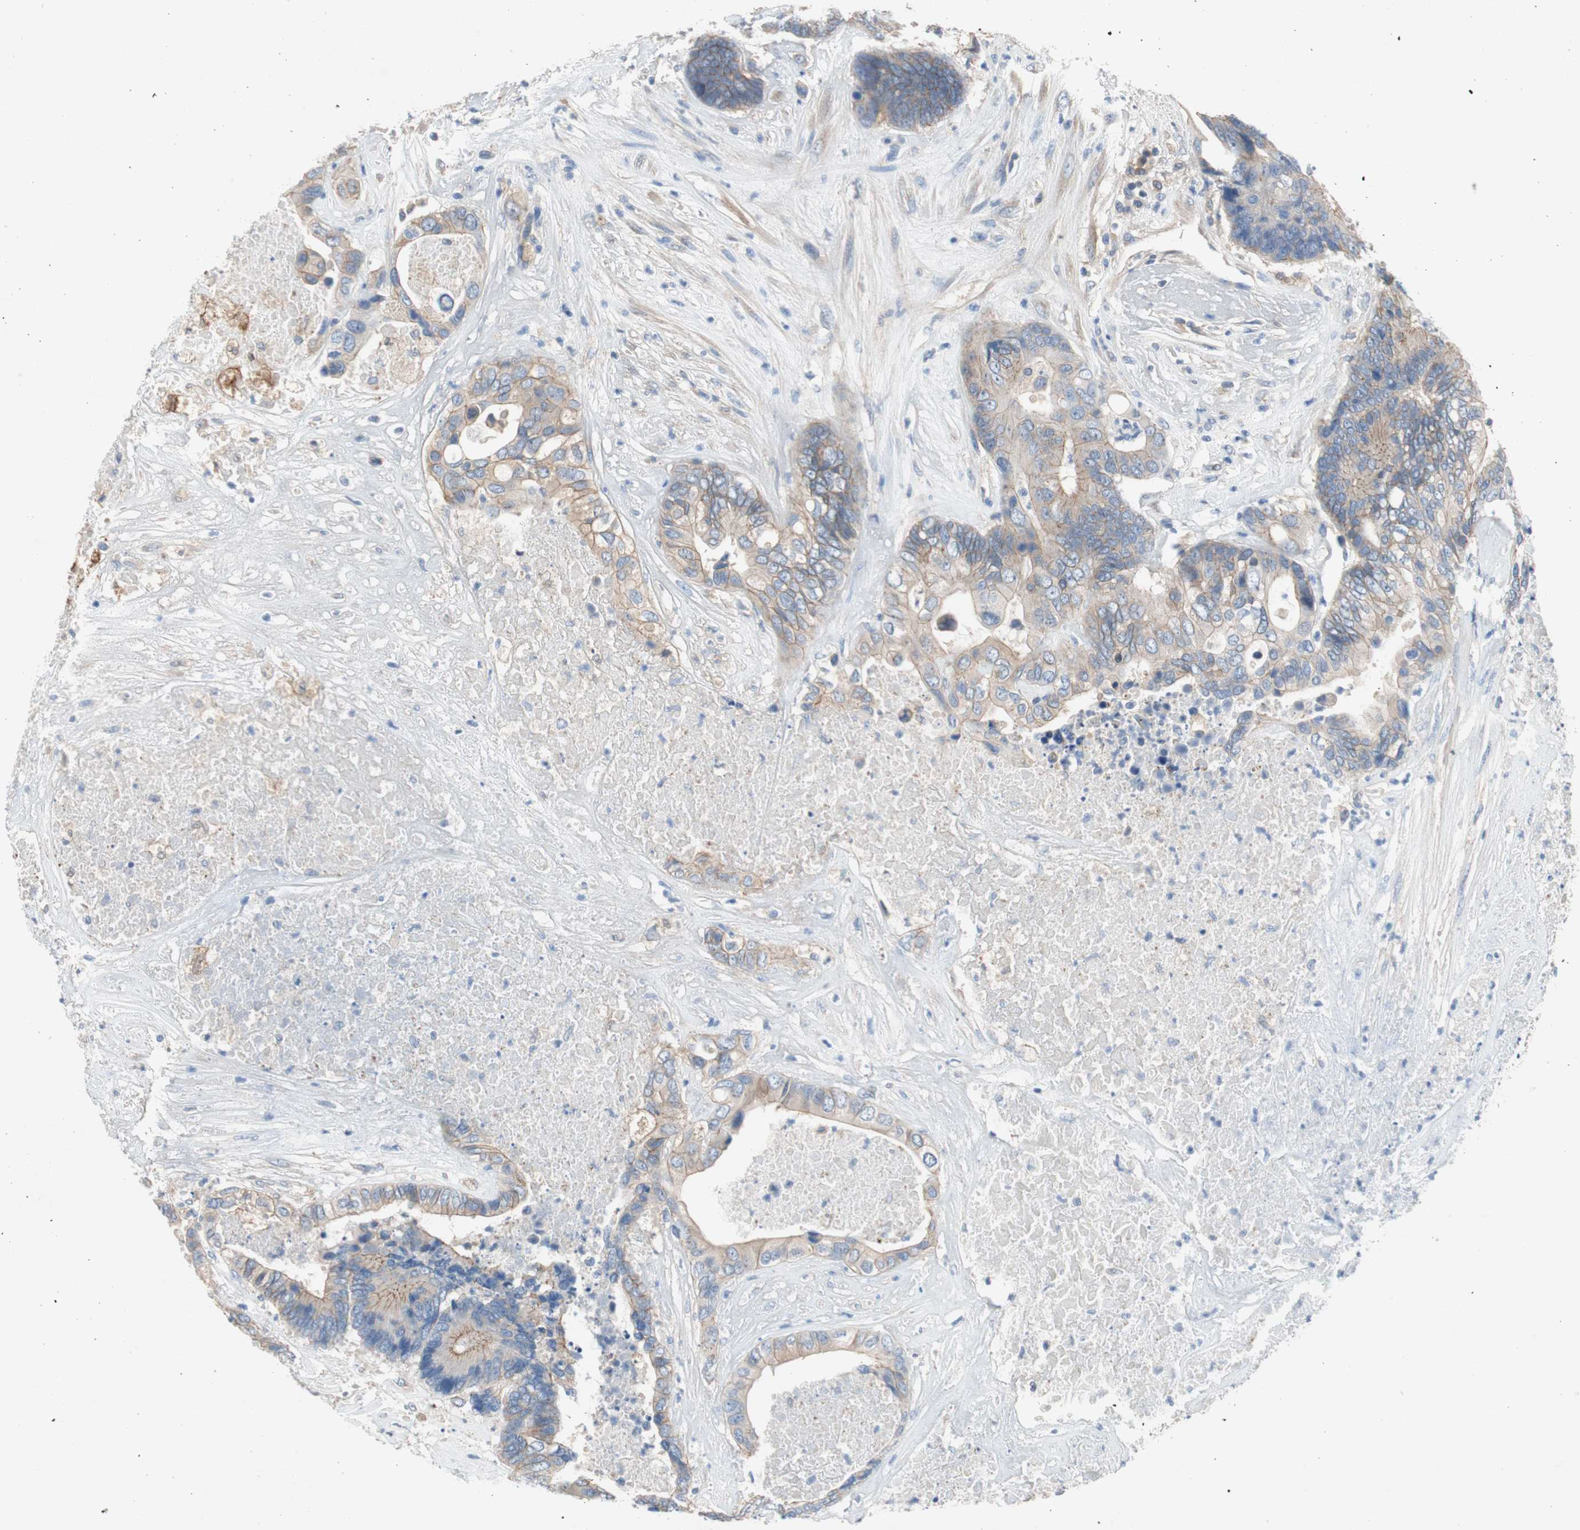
{"staining": {"intensity": "weak", "quantity": "25%-75%", "location": "cytoplasmic/membranous"}, "tissue": "colorectal cancer", "cell_type": "Tumor cells", "image_type": "cancer", "snomed": [{"axis": "morphology", "description": "Adenocarcinoma, NOS"}, {"axis": "topography", "description": "Rectum"}], "caption": "Colorectal adenocarcinoma was stained to show a protein in brown. There is low levels of weak cytoplasmic/membranous expression in about 25%-75% of tumor cells.", "gene": "GLUL", "patient": {"sex": "male", "age": 55}}